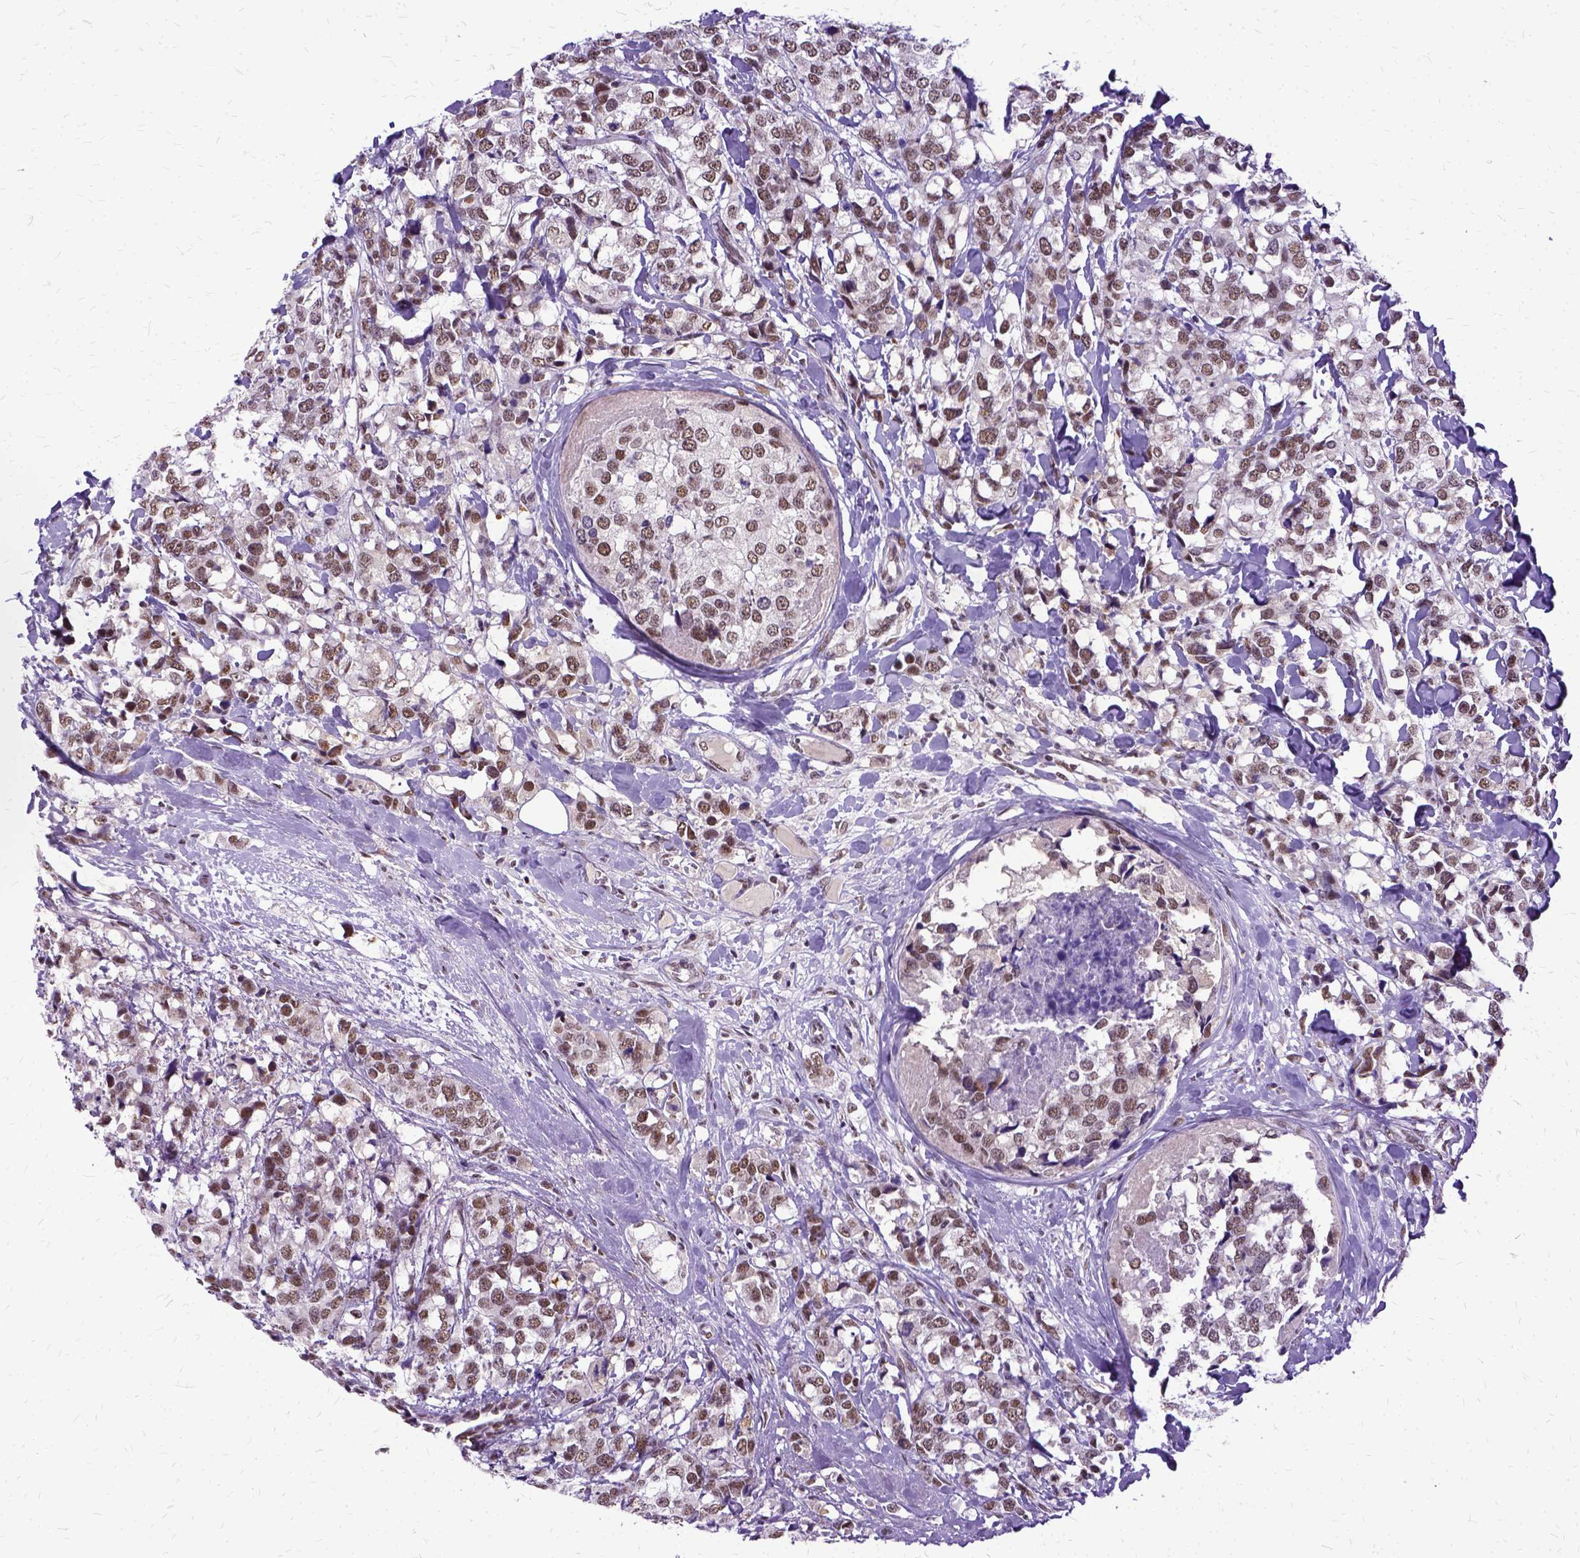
{"staining": {"intensity": "moderate", "quantity": ">75%", "location": "nuclear"}, "tissue": "breast cancer", "cell_type": "Tumor cells", "image_type": "cancer", "snomed": [{"axis": "morphology", "description": "Lobular carcinoma"}, {"axis": "topography", "description": "Breast"}], "caption": "Immunohistochemical staining of breast lobular carcinoma reveals moderate nuclear protein staining in about >75% of tumor cells.", "gene": "SETD1A", "patient": {"sex": "female", "age": 59}}